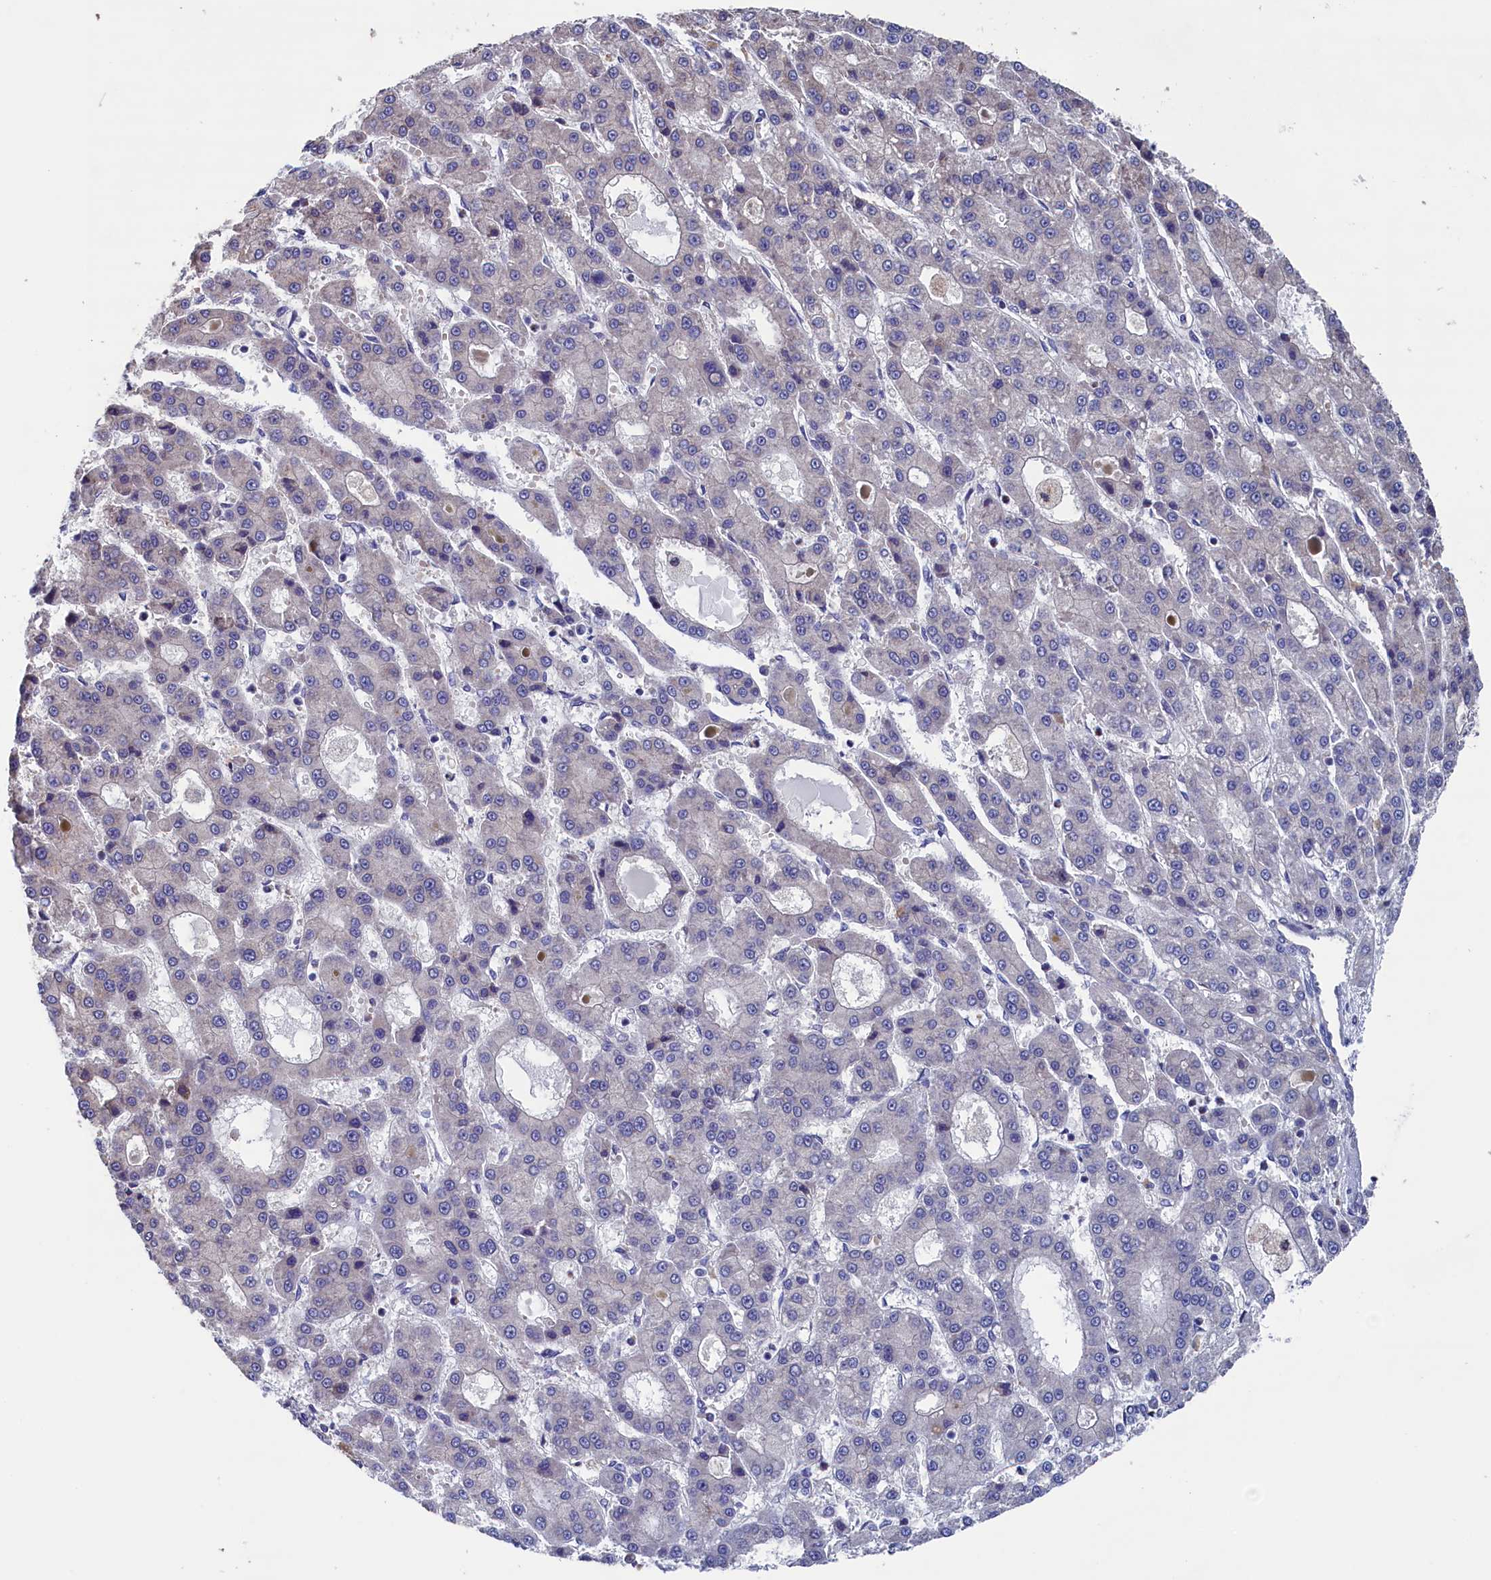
{"staining": {"intensity": "negative", "quantity": "none", "location": "none"}, "tissue": "liver cancer", "cell_type": "Tumor cells", "image_type": "cancer", "snomed": [{"axis": "morphology", "description": "Carcinoma, Hepatocellular, NOS"}, {"axis": "topography", "description": "Liver"}], "caption": "Immunohistochemical staining of liver cancer (hepatocellular carcinoma) shows no significant positivity in tumor cells.", "gene": "SPATA13", "patient": {"sex": "male", "age": 70}}